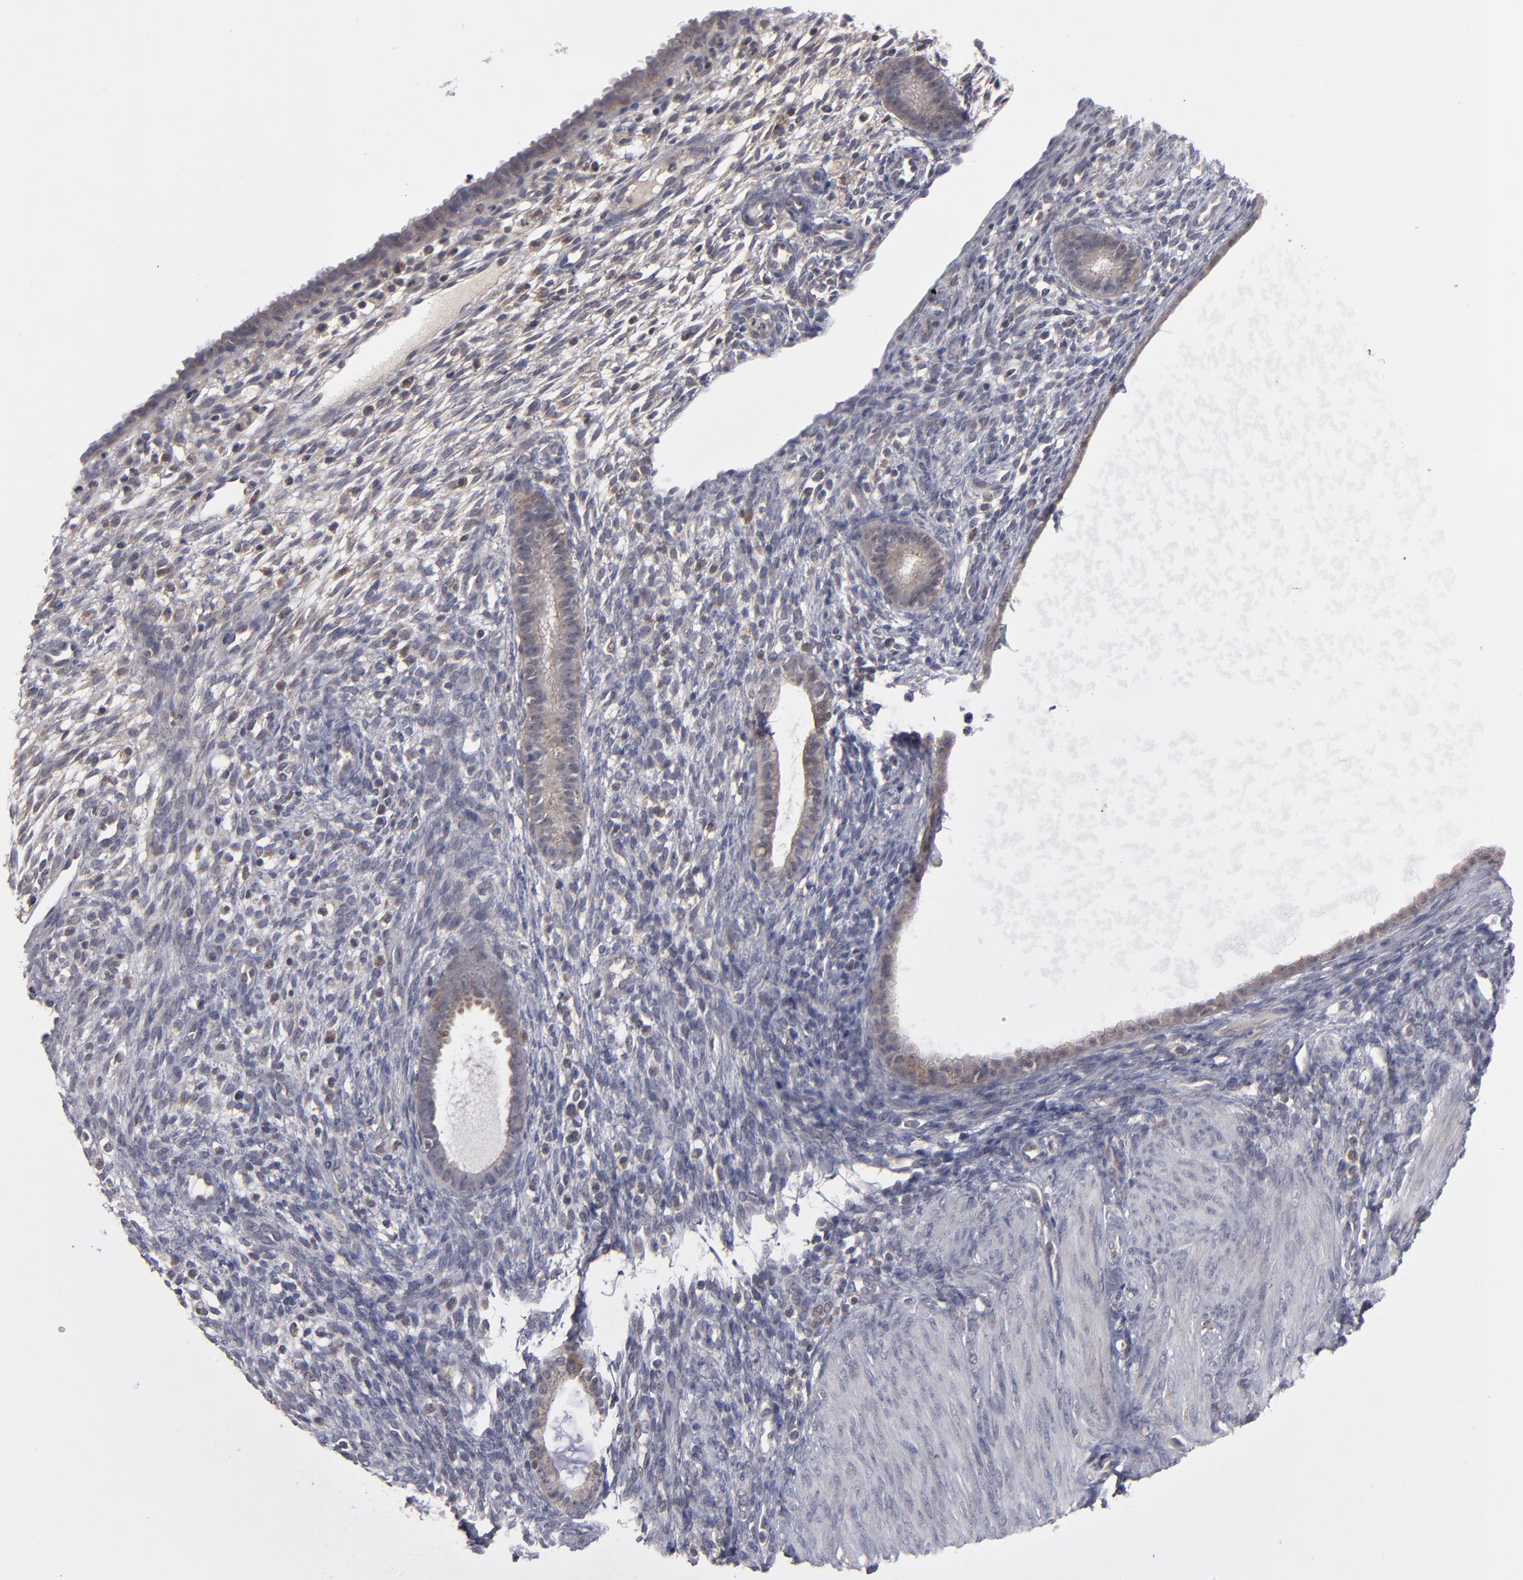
{"staining": {"intensity": "moderate", "quantity": ">75%", "location": "cytoplasmic/membranous"}, "tissue": "endometrium", "cell_type": "Cells in endometrial stroma", "image_type": "normal", "snomed": [{"axis": "morphology", "description": "Normal tissue, NOS"}, {"axis": "topography", "description": "Endometrium"}], "caption": "Protein expression analysis of unremarkable endometrium displays moderate cytoplasmic/membranous staining in approximately >75% of cells in endometrial stroma. Immunohistochemistry (ihc) stains the protein of interest in brown and the nuclei are stained blue.", "gene": "GLCCI1", "patient": {"sex": "female", "age": 72}}